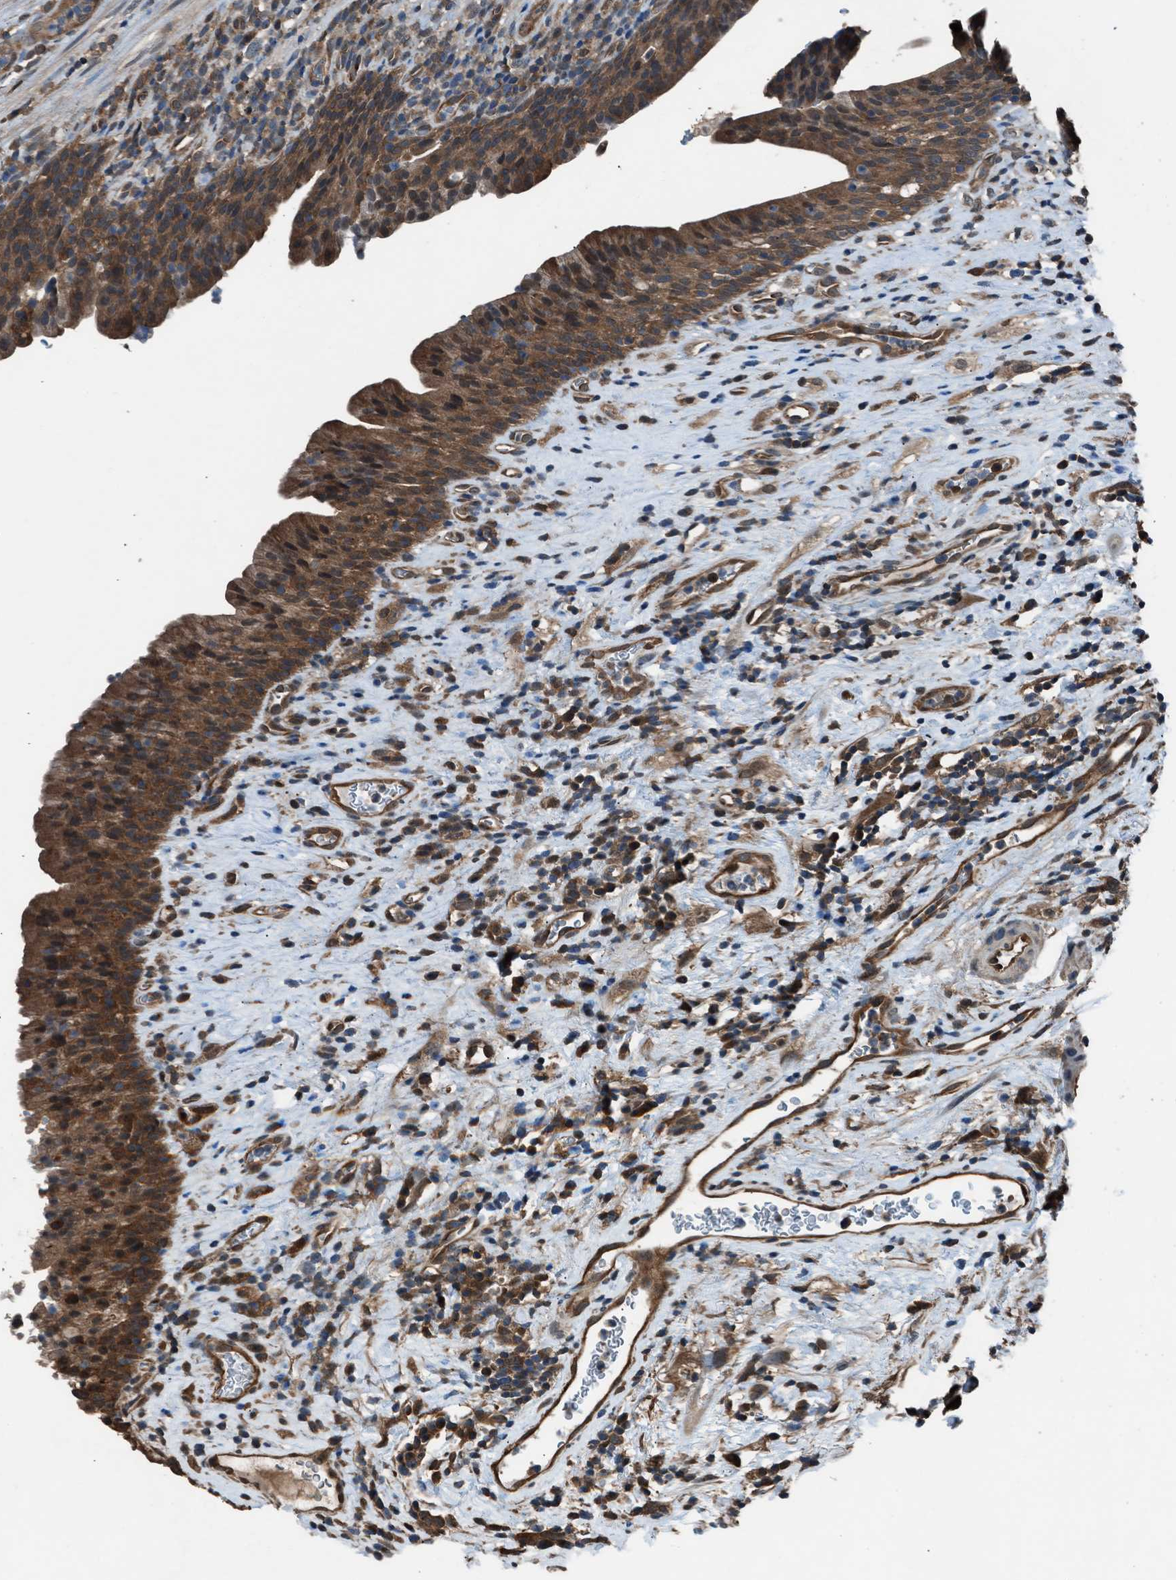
{"staining": {"intensity": "moderate", "quantity": ">75%", "location": "cytoplasmic/membranous"}, "tissue": "urothelial cancer", "cell_type": "Tumor cells", "image_type": "cancer", "snomed": [{"axis": "morphology", "description": "Urothelial carcinoma, Low grade"}, {"axis": "topography", "description": "Urinary bladder"}], "caption": "Urothelial cancer stained with IHC demonstrates moderate cytoplasmic/membranous staining in approximately >75% of tumor cells.", "gene": "YWHAG", "patient": {"sex": "female", "age": 75}}